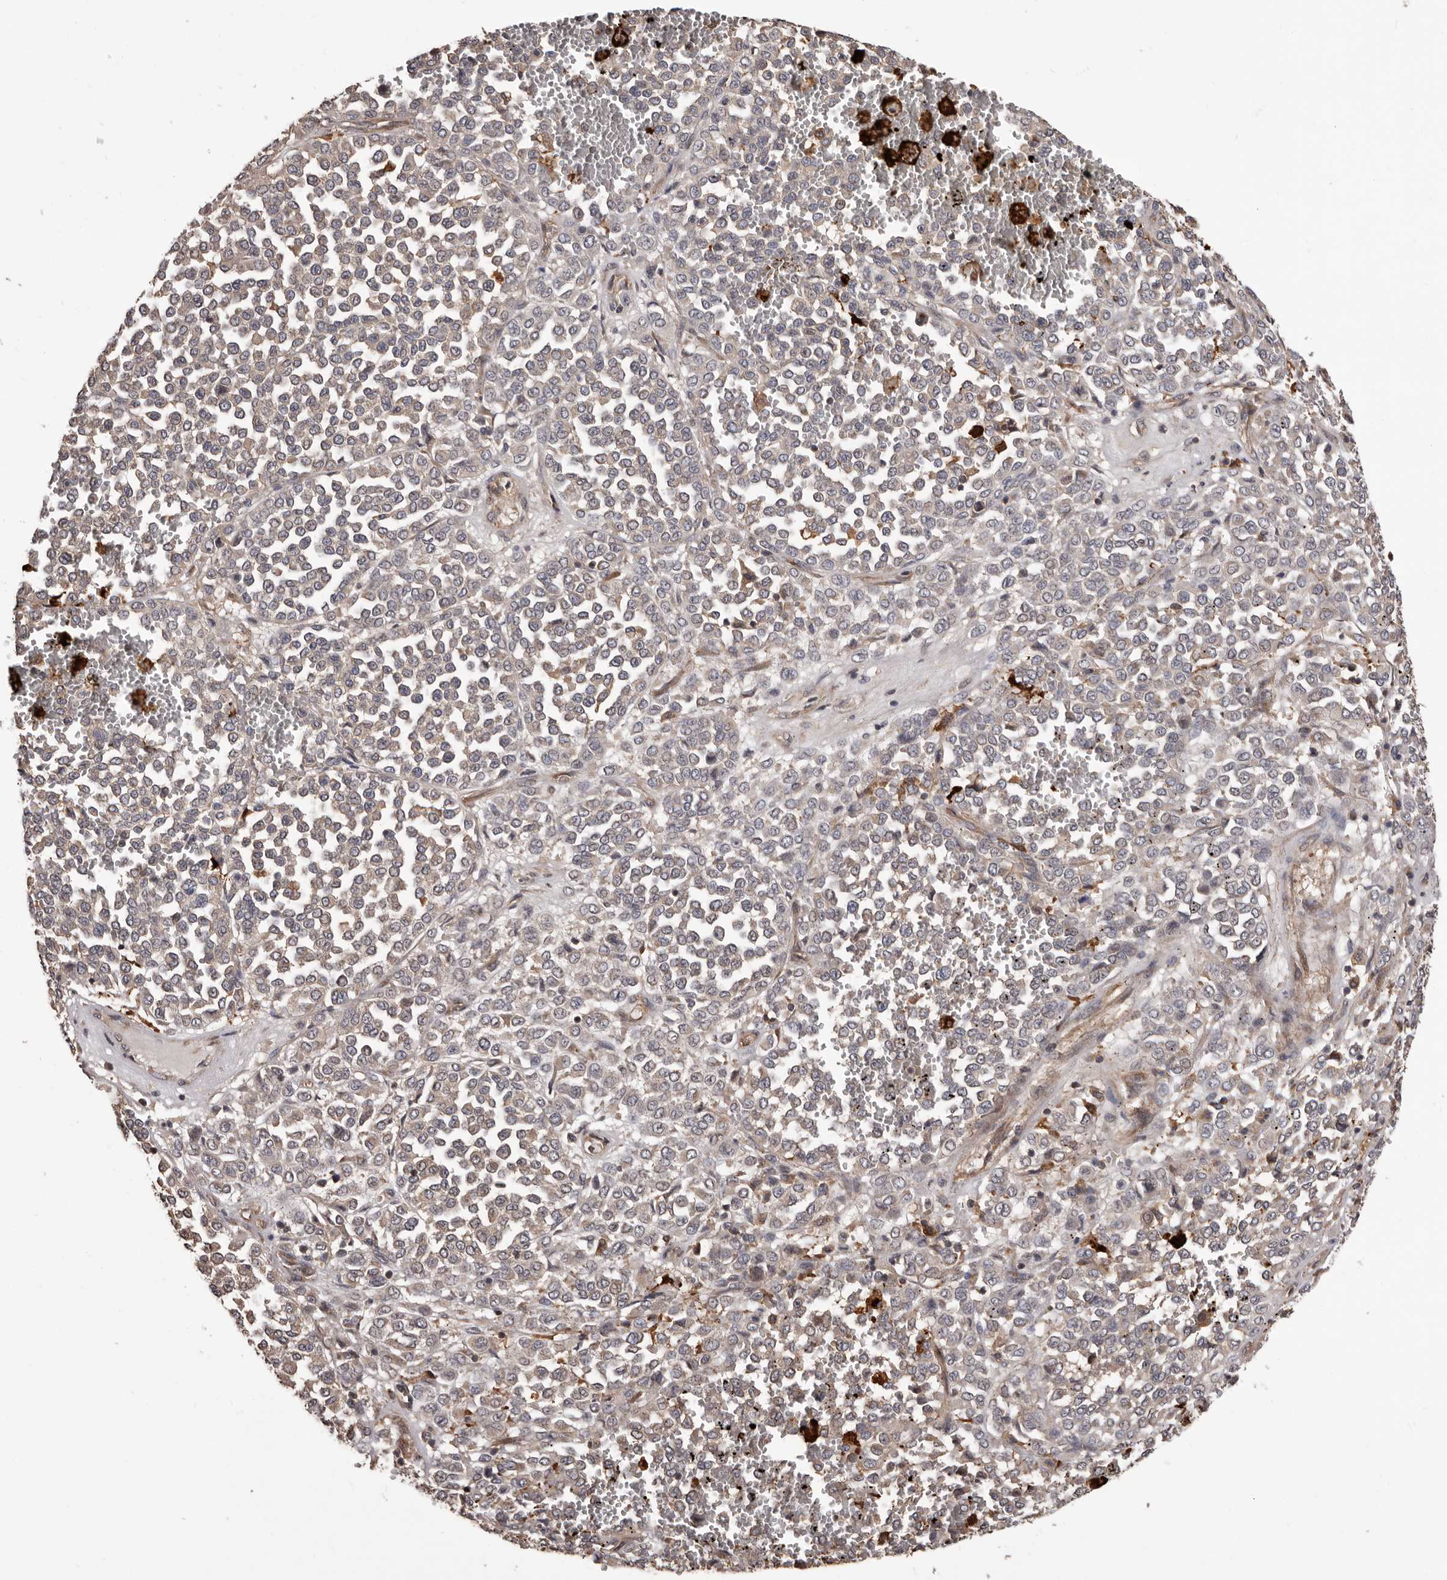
{"staining": {"intensity": "weak", "quantity": "<25%", "location": "cytoplasmic/membranous"}, "tissue": "melanoma", "cell_type": "Tumor cells", "image_type": "cancer", "snomed": [{"axis": "morphology", "description": "Malignant melanoma, Metastatic site"}, {"axis": "topography", "description": "Pancreas"}], "caption": "A high-resolution photomicrograph shows IHC staining of melanoma, which demonstrates no significant expression in tumor cells.", "gene": "ADAMTS2", "patient": {"sex": "female", "age": 30}}